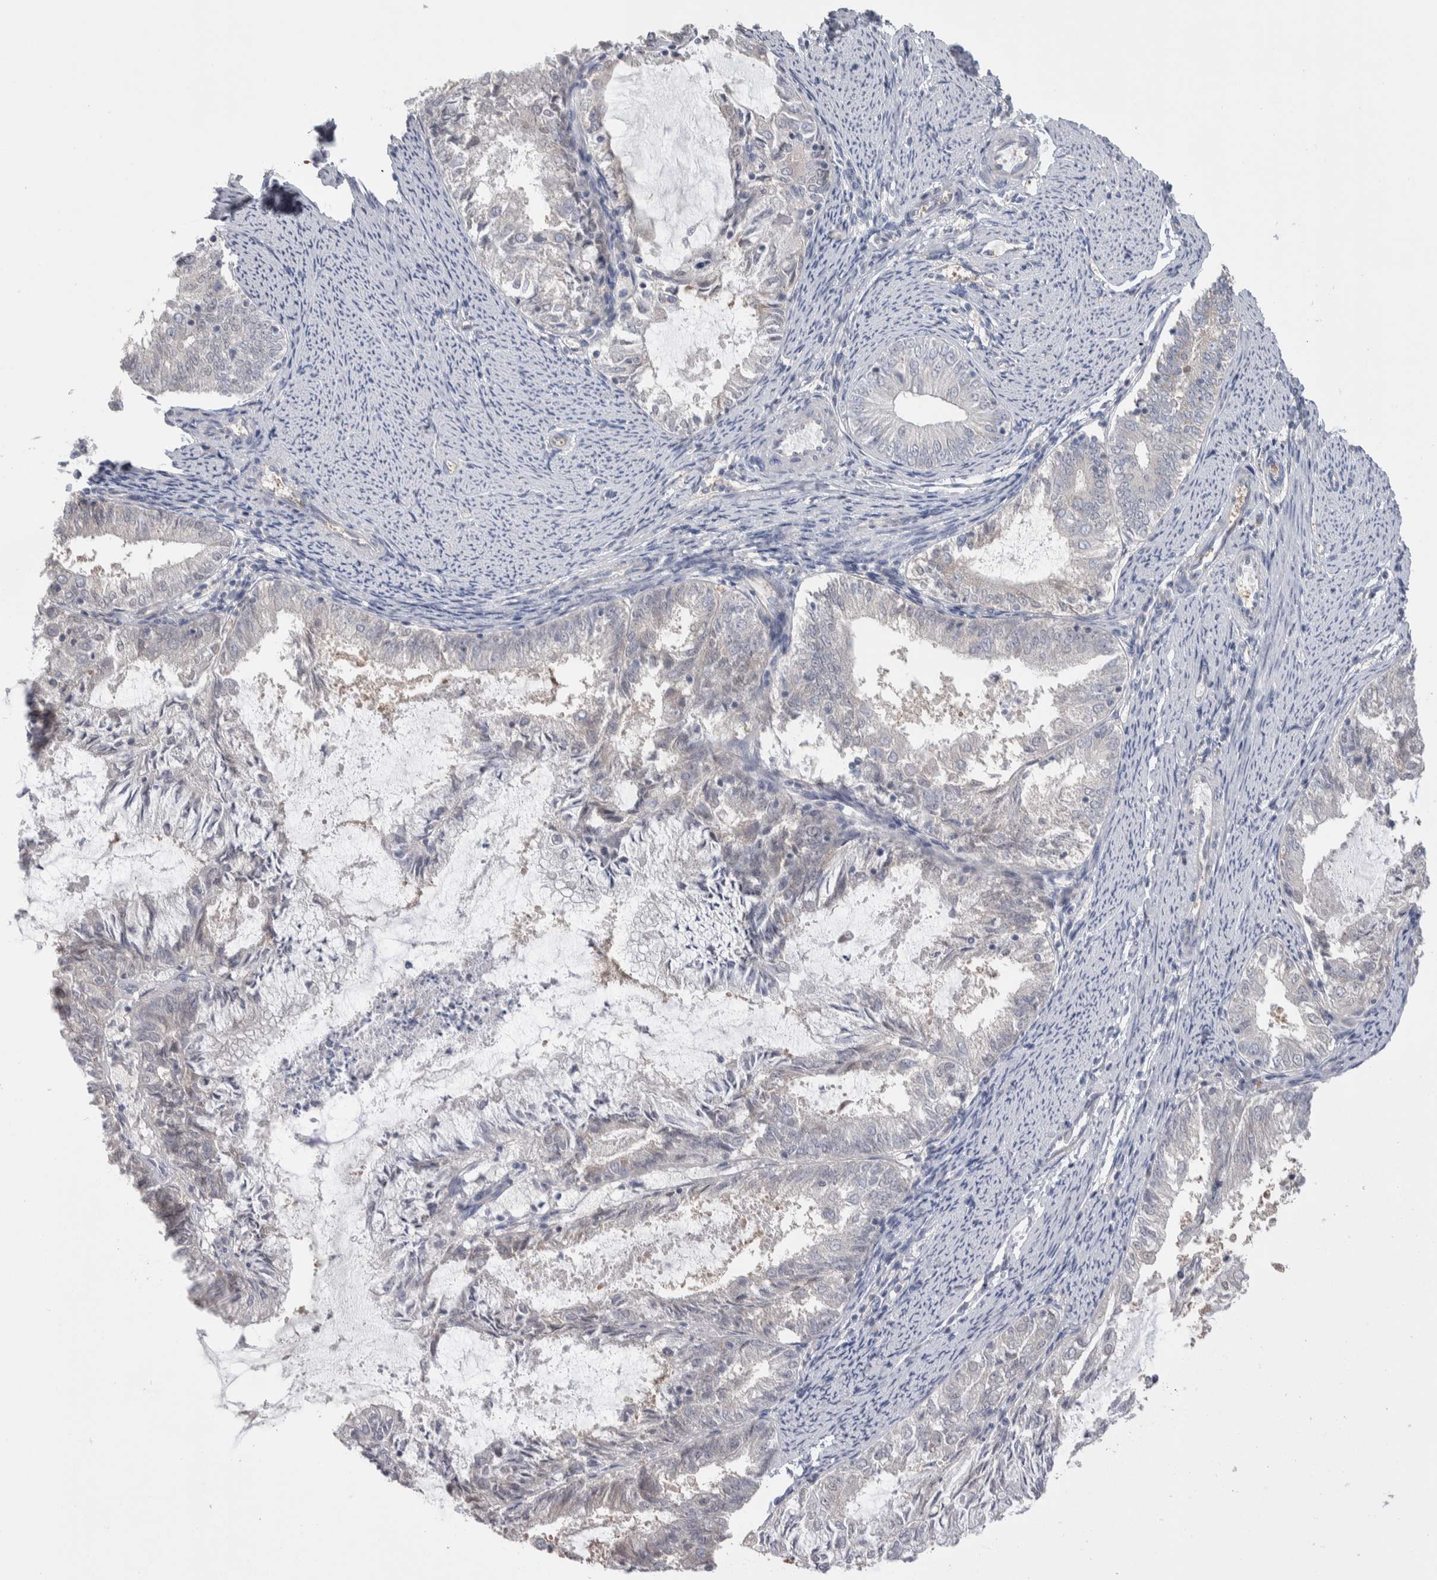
{"staining": {"intensity": "negative", "quantity": "none", "location": "none"}, "tissue": "endometrial cancer", "cell_type": "Tumor cells", "image_type": "cancer", "snomed": [{"axis": "morphology", "description": "Adenocarcinoma, NOS"}, {"axis": "topography", "description": "Endometrium"}], "caption": "Immunohistochemistry (IHC) histopathology image of neoplastic tissue: endometrial cancer stained with DAB (3,3'-diaminobenzidine) shows no significant protein staining in tumor cells.", "gene": "GPHN", "patient": {"sex": "female", "age": 57}}